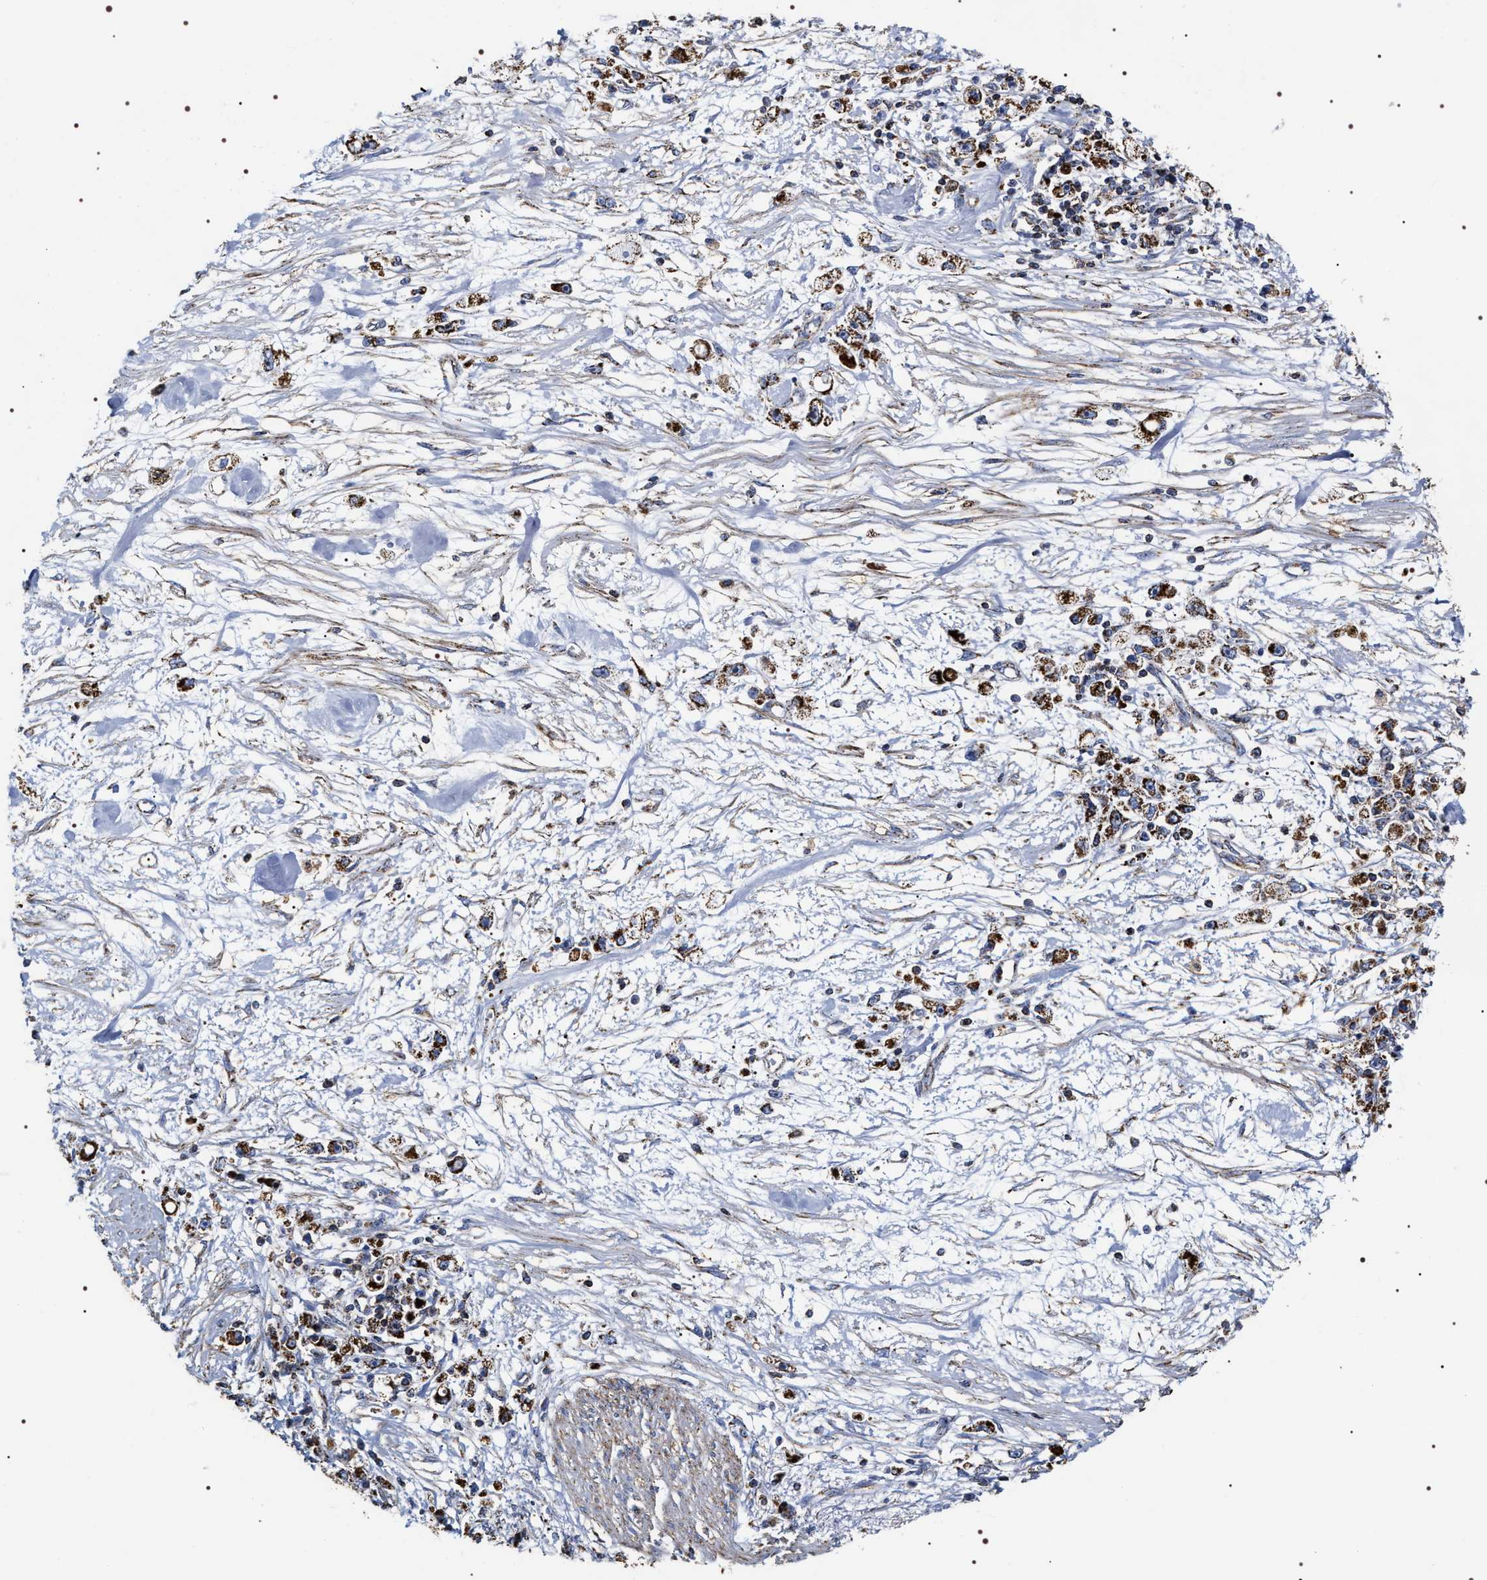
{"staining": {"intensity": "strong", "quantity": ">75%", "location": "cytoplasmic/membranous"}, "tissue": "stomach cancer", "cell_type": "Tumor cells", "image_type": "cancer", "snomed": [{"axis": "morphology", "description": "Adenocarcinoma, NOS"}, {"axis": "topography", "description": "Stomach"}], "caption": "Tumor cells demonstrate strong cytoplasmic/membranous staining in about >75% of cells in stomach adenocarcinoma.", "gene": "COG5", "patient": {"sex": "female", "age": 59}}